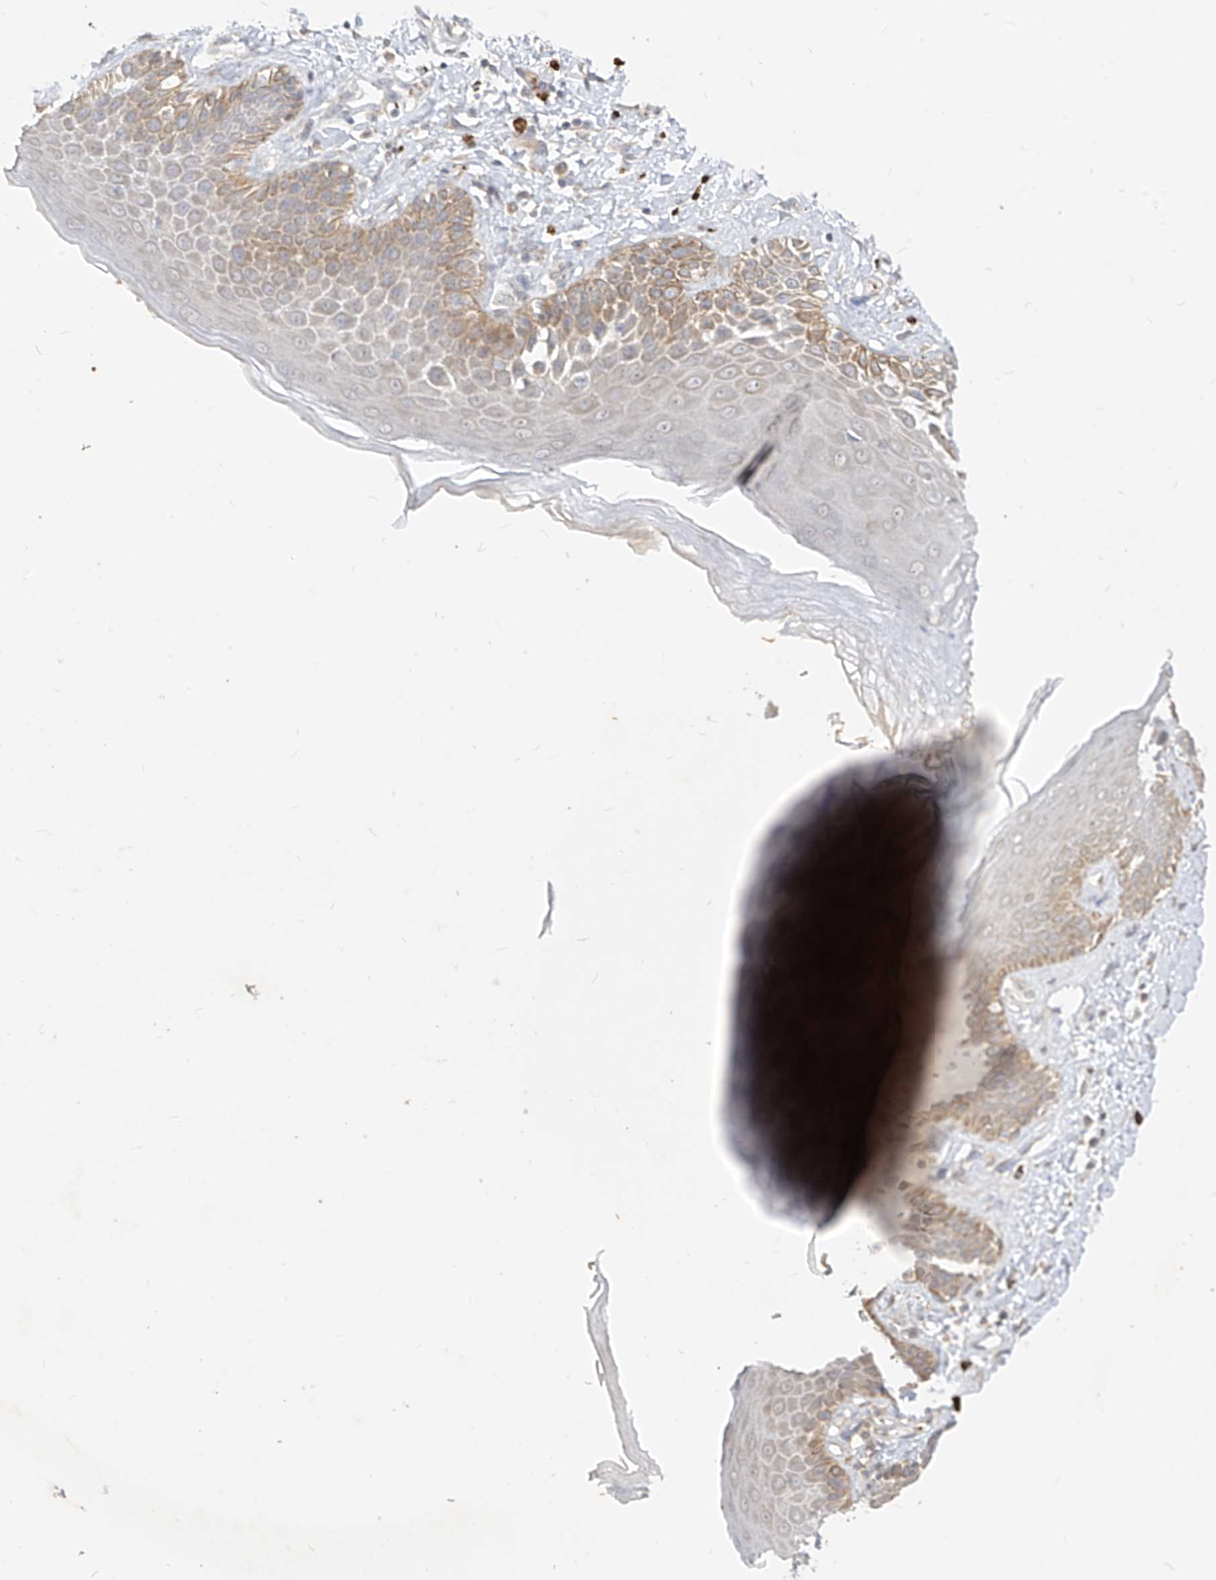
{"staining": {"intensity": "moderate", "quantity": "25%-75%", "location": "cytoplasmic/membranous"}, "tissue": "skin", "cell_type": "Epidermal cells", "image_type": "normal", "snomed": [{"axis": "morphology", "description": "Normal tissue, NOS"}, {"axis": "topography", "description": "Anal"}], "caption": "Immunohistochemistry (IHC) staining of normal skin, which exhibits medium levels of moderate cytoplasmic/membranous expression in about 25%-75% of epidermal cells indicating moderate cytoplasmic/membranous protein positivity. The staining was performed using DAB (3,3'-diaminobenzidine) (brown) for protein detection and nuclei were counterstained in hematoxylin (blue).", "gene": "MTUS2", "patient": {"sex": "female", "age": 78}}